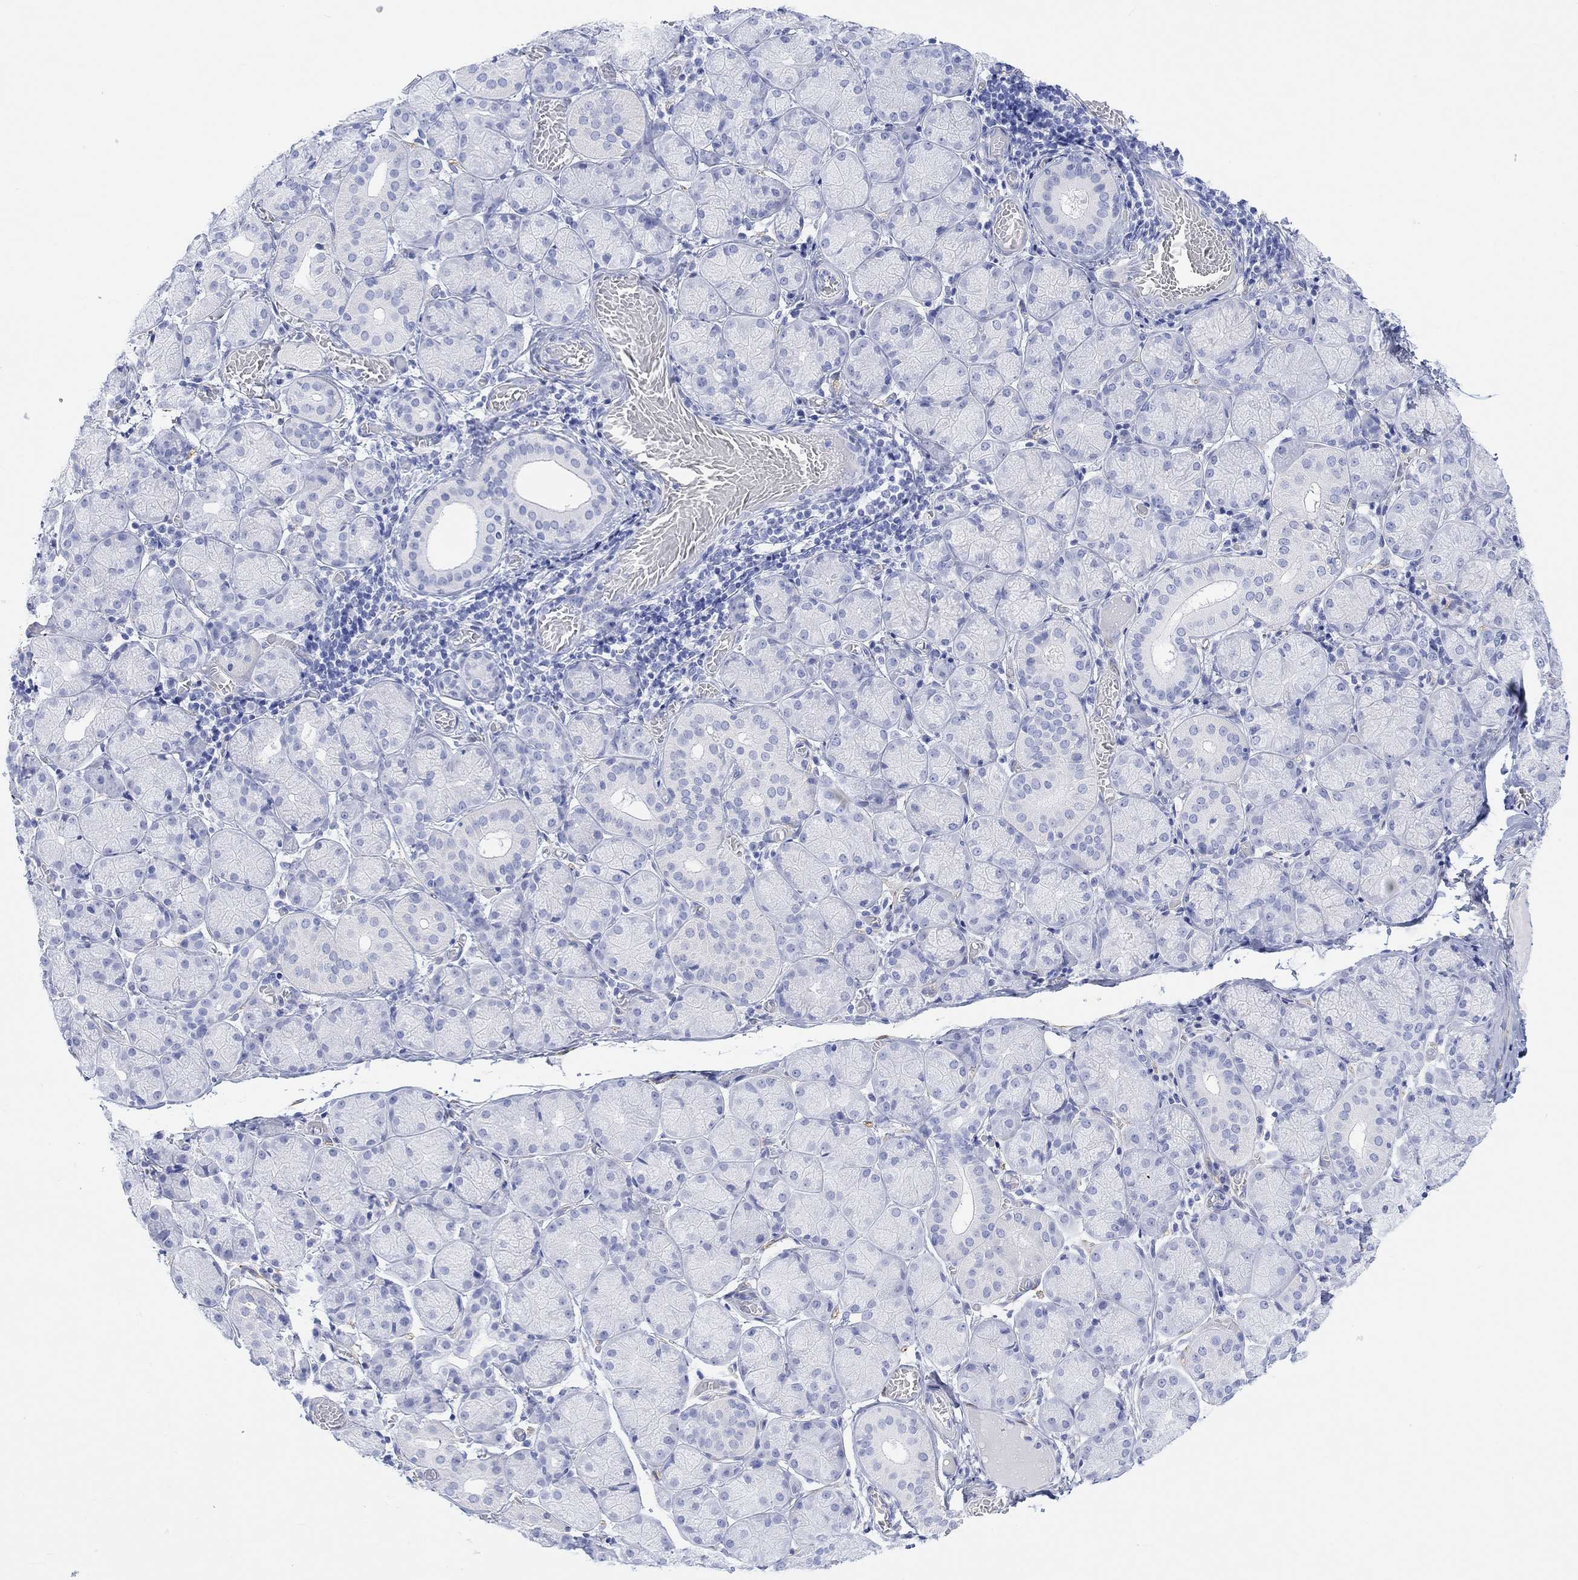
{"staining": {"intensity": "negative", "quantity": "none", "location": "none"}, "tissue": "salivary gland", "cell_type": "Glandular cells", "image_type": "normal", "snomed": [{"axis": "morphology", "description": "Normal tissue, NOS"}, {"axis": "topography", "description": "Salivary gland"}, {"axis": "topography", "description": "Peripheral nerve tissue"}], "caption": "The immunohistochemistry (IHC) photomicrograph has no significant staining in glandular cells of salivary gland. The staining is performed using DAB brown chromogen with nuclei counter-stained in using hematoxylin.", "gene": "TPPP3", "patient": {"sex": "female", "age": 24}}